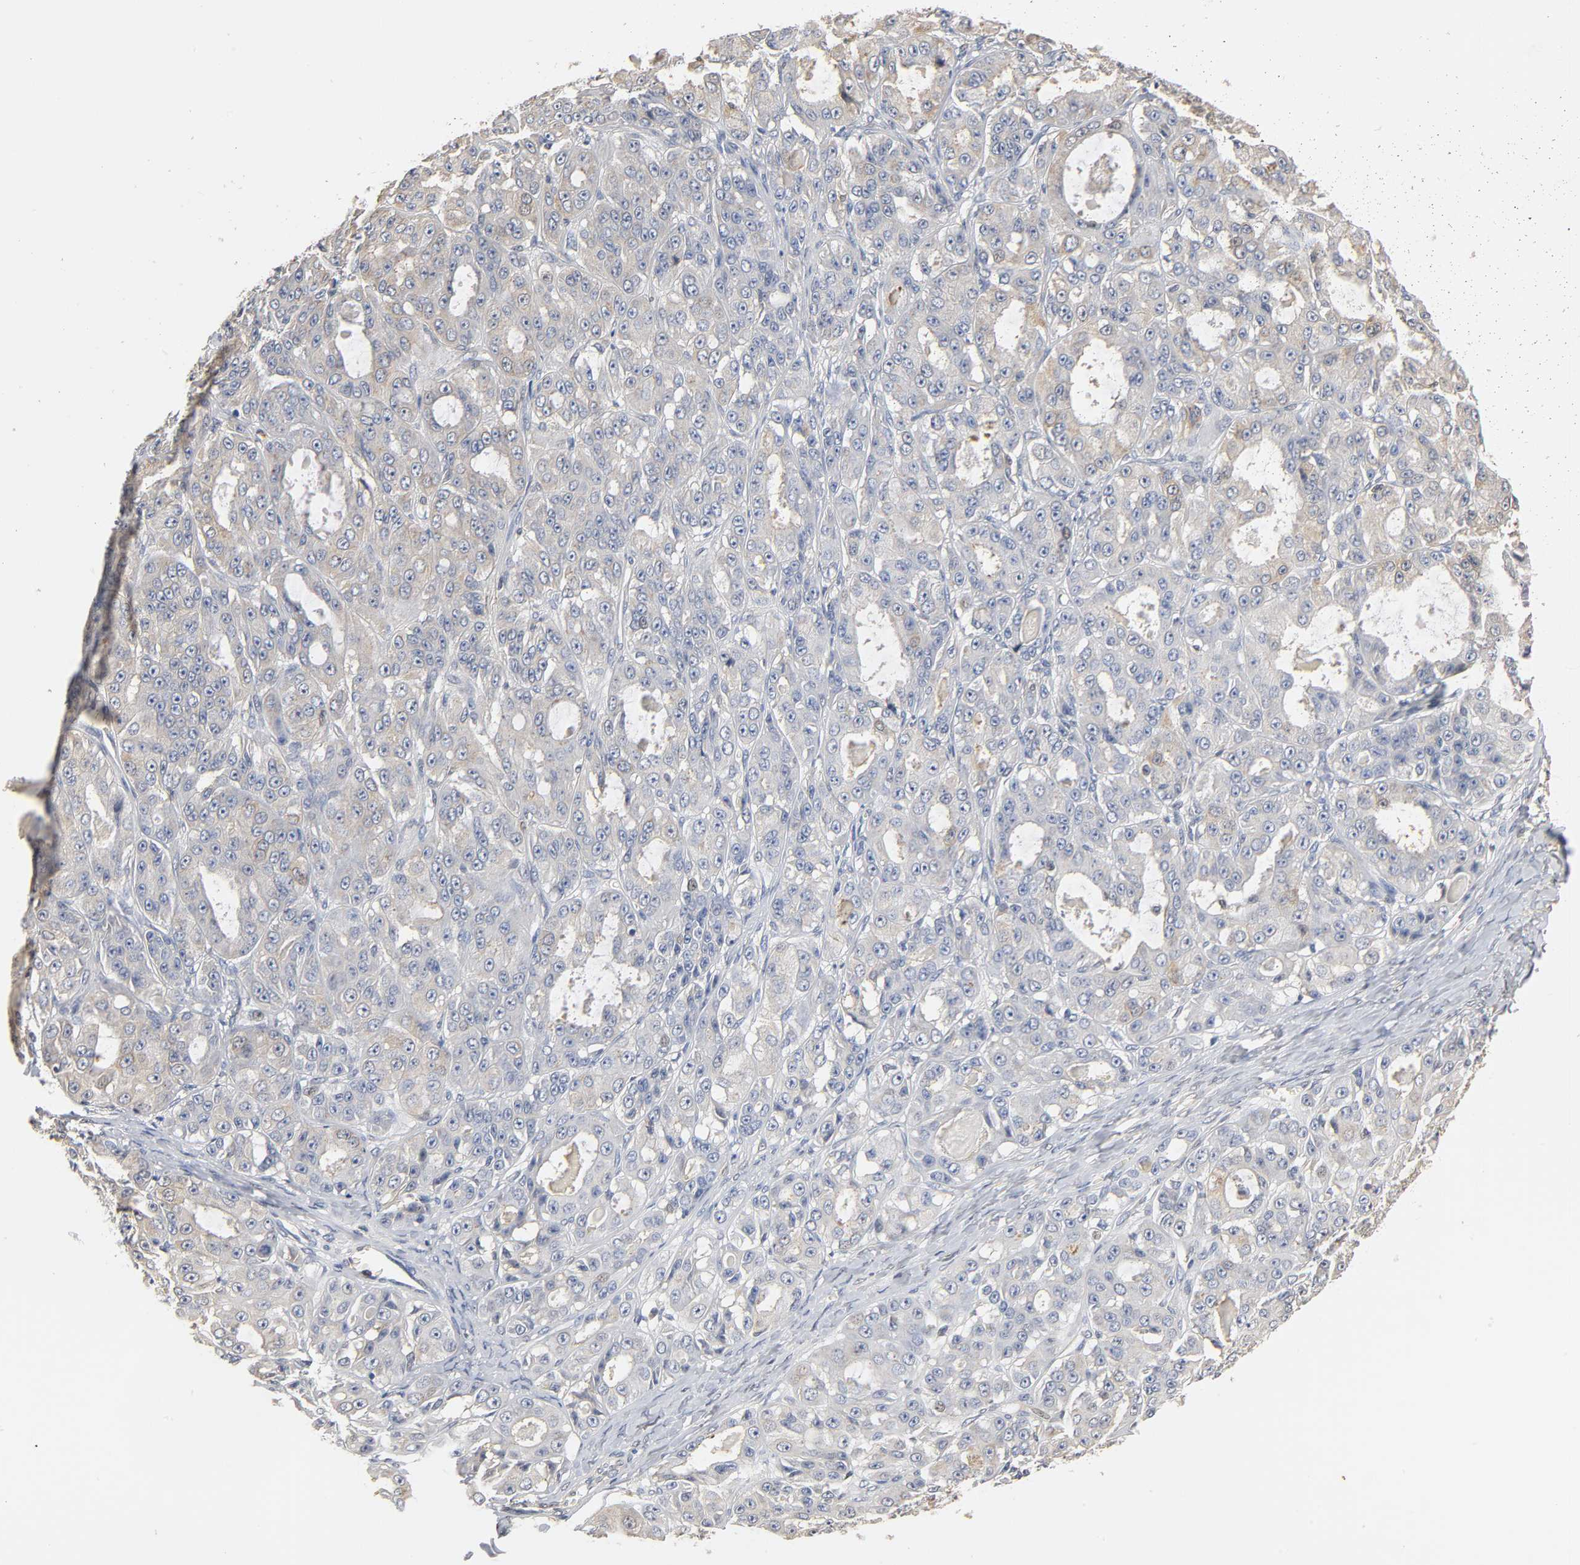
{"staining": {"intensity": "weak", "quantity": "<25%", "location": "cytoplasmic/membranous"}, "tissue": "ovarian cancer", "cell_type": "Tumor cells", "image_type": "cancer", "snomed": [{"axis": "morphology", "description": "Carcinoma, endometroid"}, {"axis": "topography", "description": "Ovary"}], "caption": "DAB immunohistochemical staining of human endometroid carcinoma (ovarian) demonstrates no significant staining in tumor cells.", "gene": "ANXA11", "patient": {"sex": "female", "age": 61}}